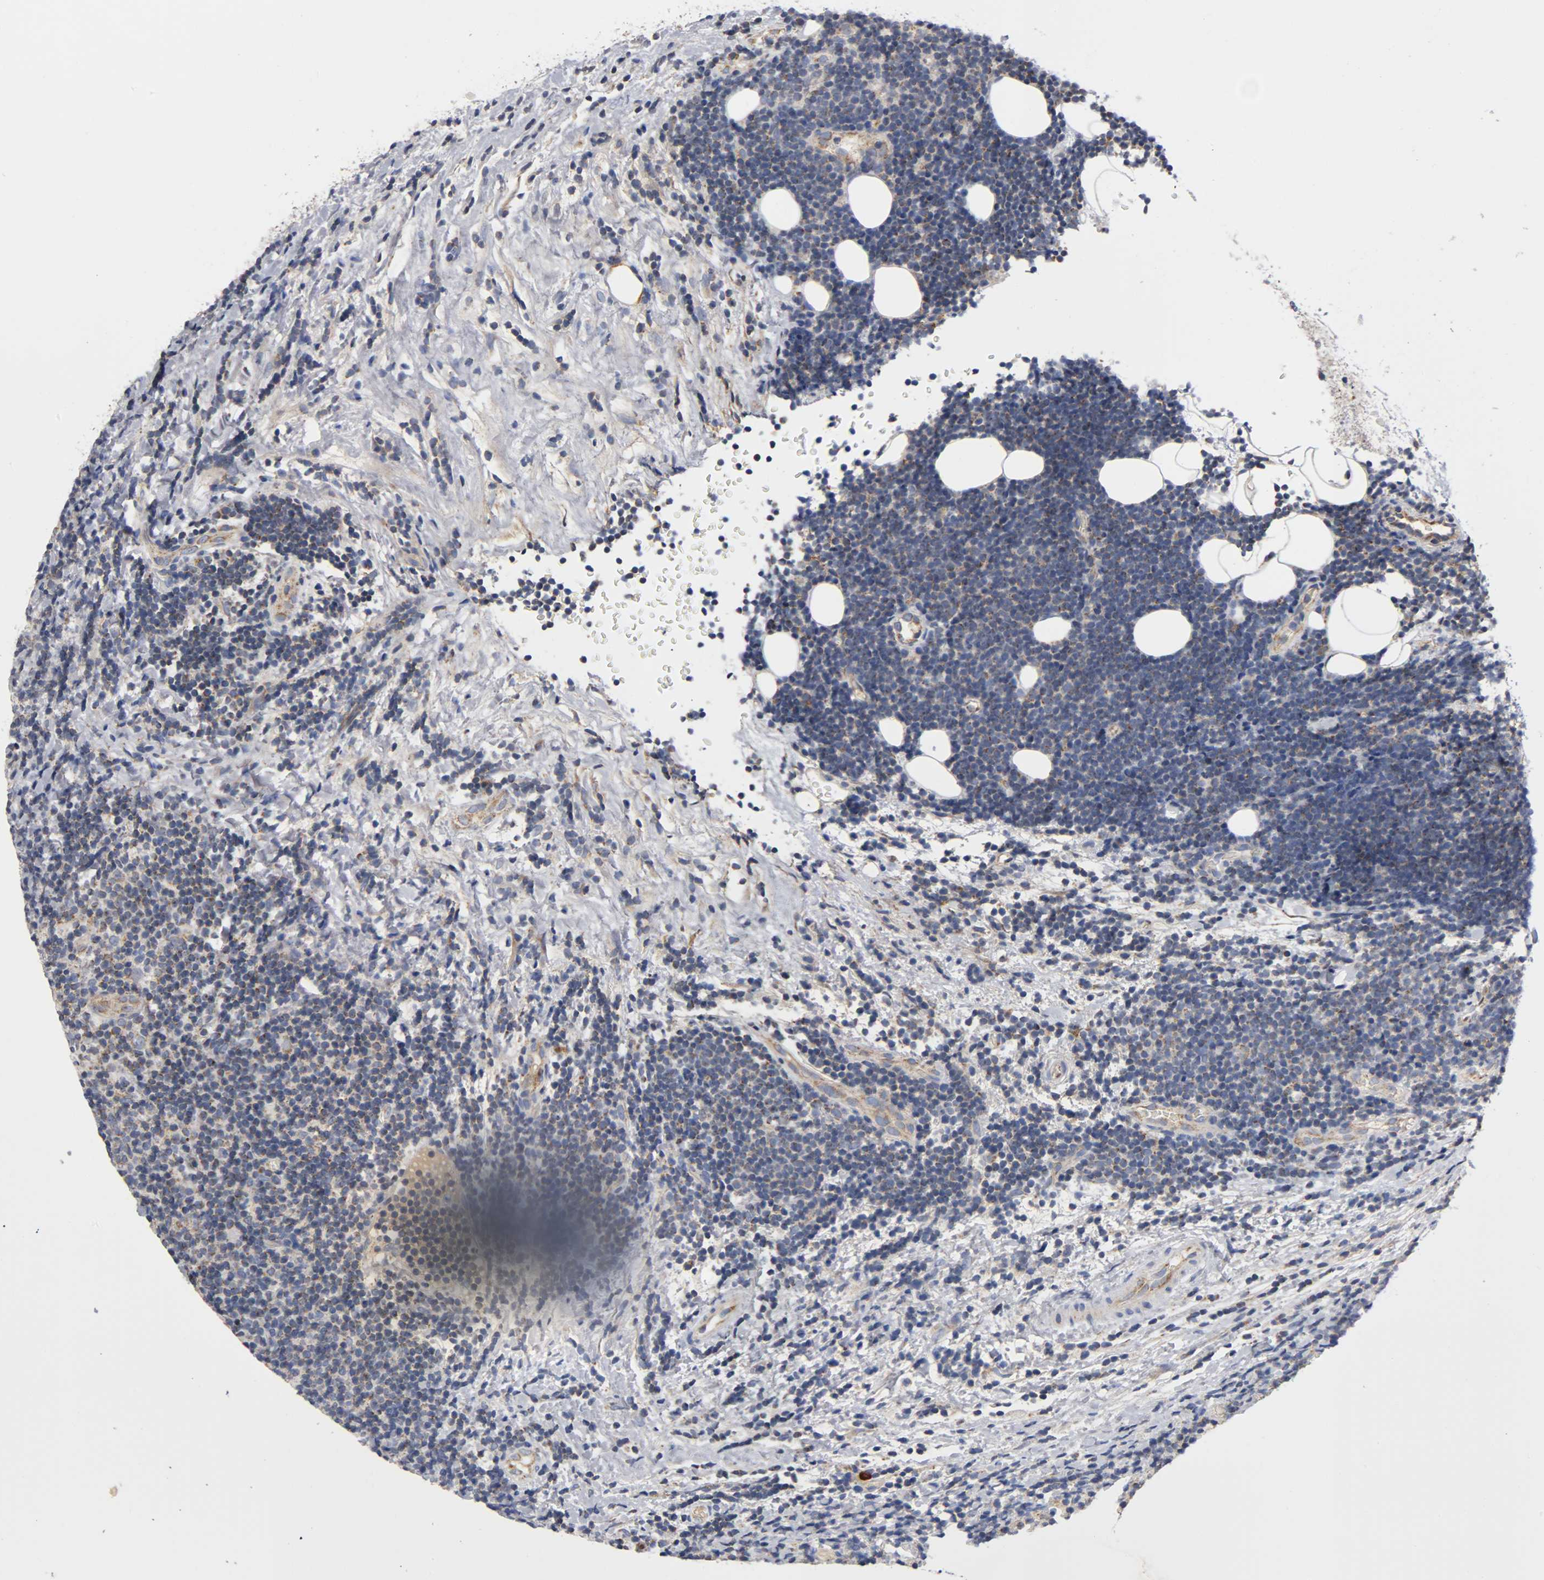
{"staining": {"intensity": "weak", "quantity": "<25%", "location": "cytoplasmic/membranous"}, "tissue": "lymphoma", "cell_type": "Tumor cells", "image_type": "cancer", "snomed": [{"axis": "morphology", "description": "Malignant lymphoma, non-Hodgkin's type, Low grade"}, {"axis": "topography", "description": "Lymph node"}], "caption": "High power microscopy photomicrograph of an immunohistochemistry (IHC) photomicrograph of lymphoma, revealing no significant expression in tumor cells.", "gene": "PCSK6", "patient": {"sex": "male", "age": 83}}